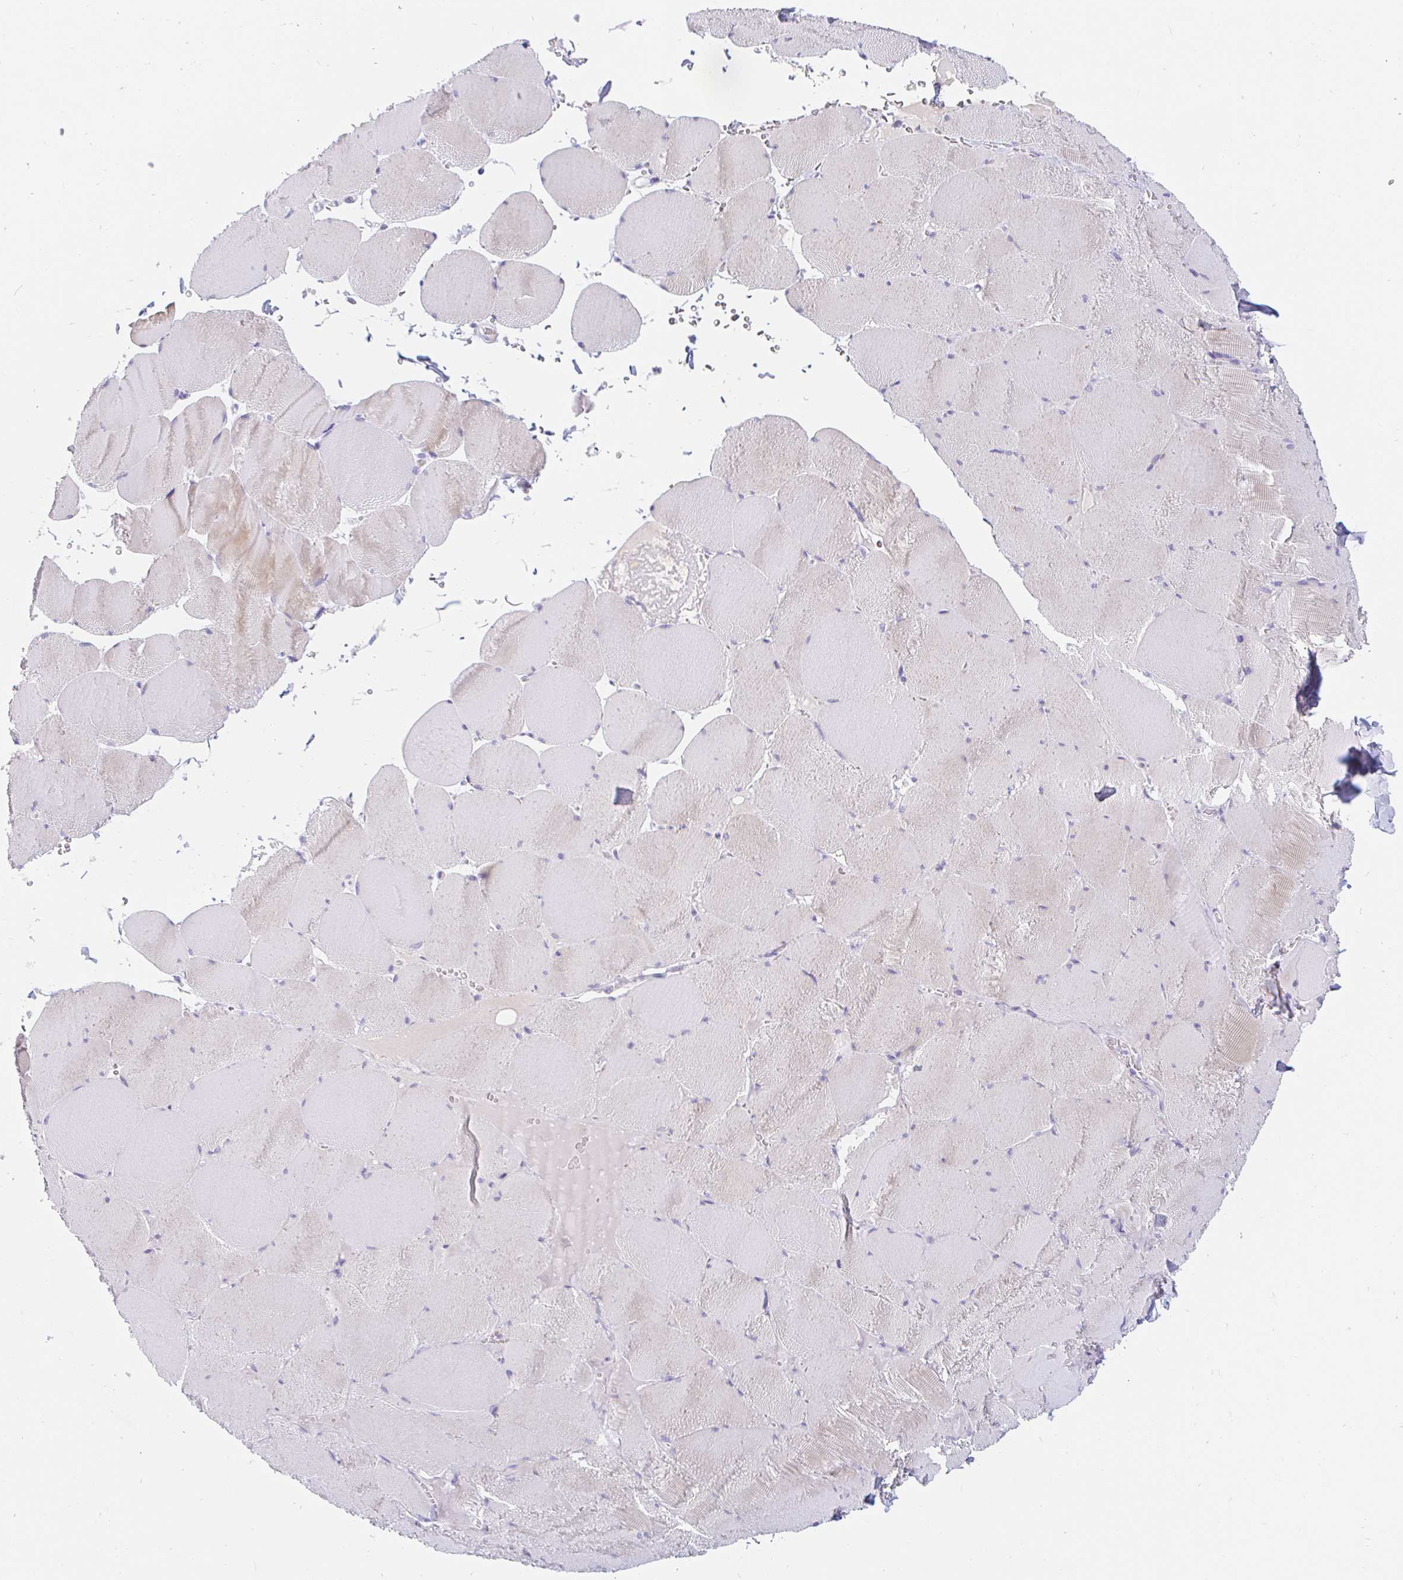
{"staining": {"intensity": "weak", "quantity": "25%-75%", "location": "cytoplasmic/membranous"}, "tissue": "skeletal muscle", "cell_type": "Myocytes", "image_type": "normal", "snomed": [{"axis": "morphology", "description": "Normal tissue, NOS"}, {"axis": "topography", "description": "Skeletal muscle"}, {"axis": "topography", "description": "Head-Neck"}], "caption": "Protein expression analysis of normal skeletal muscle reveals weak cytoplasmic/membranous staining in about 25%-75% of myocytes.", "gene": "TEX44", "patient": {"sex": "male", "age": 66}}